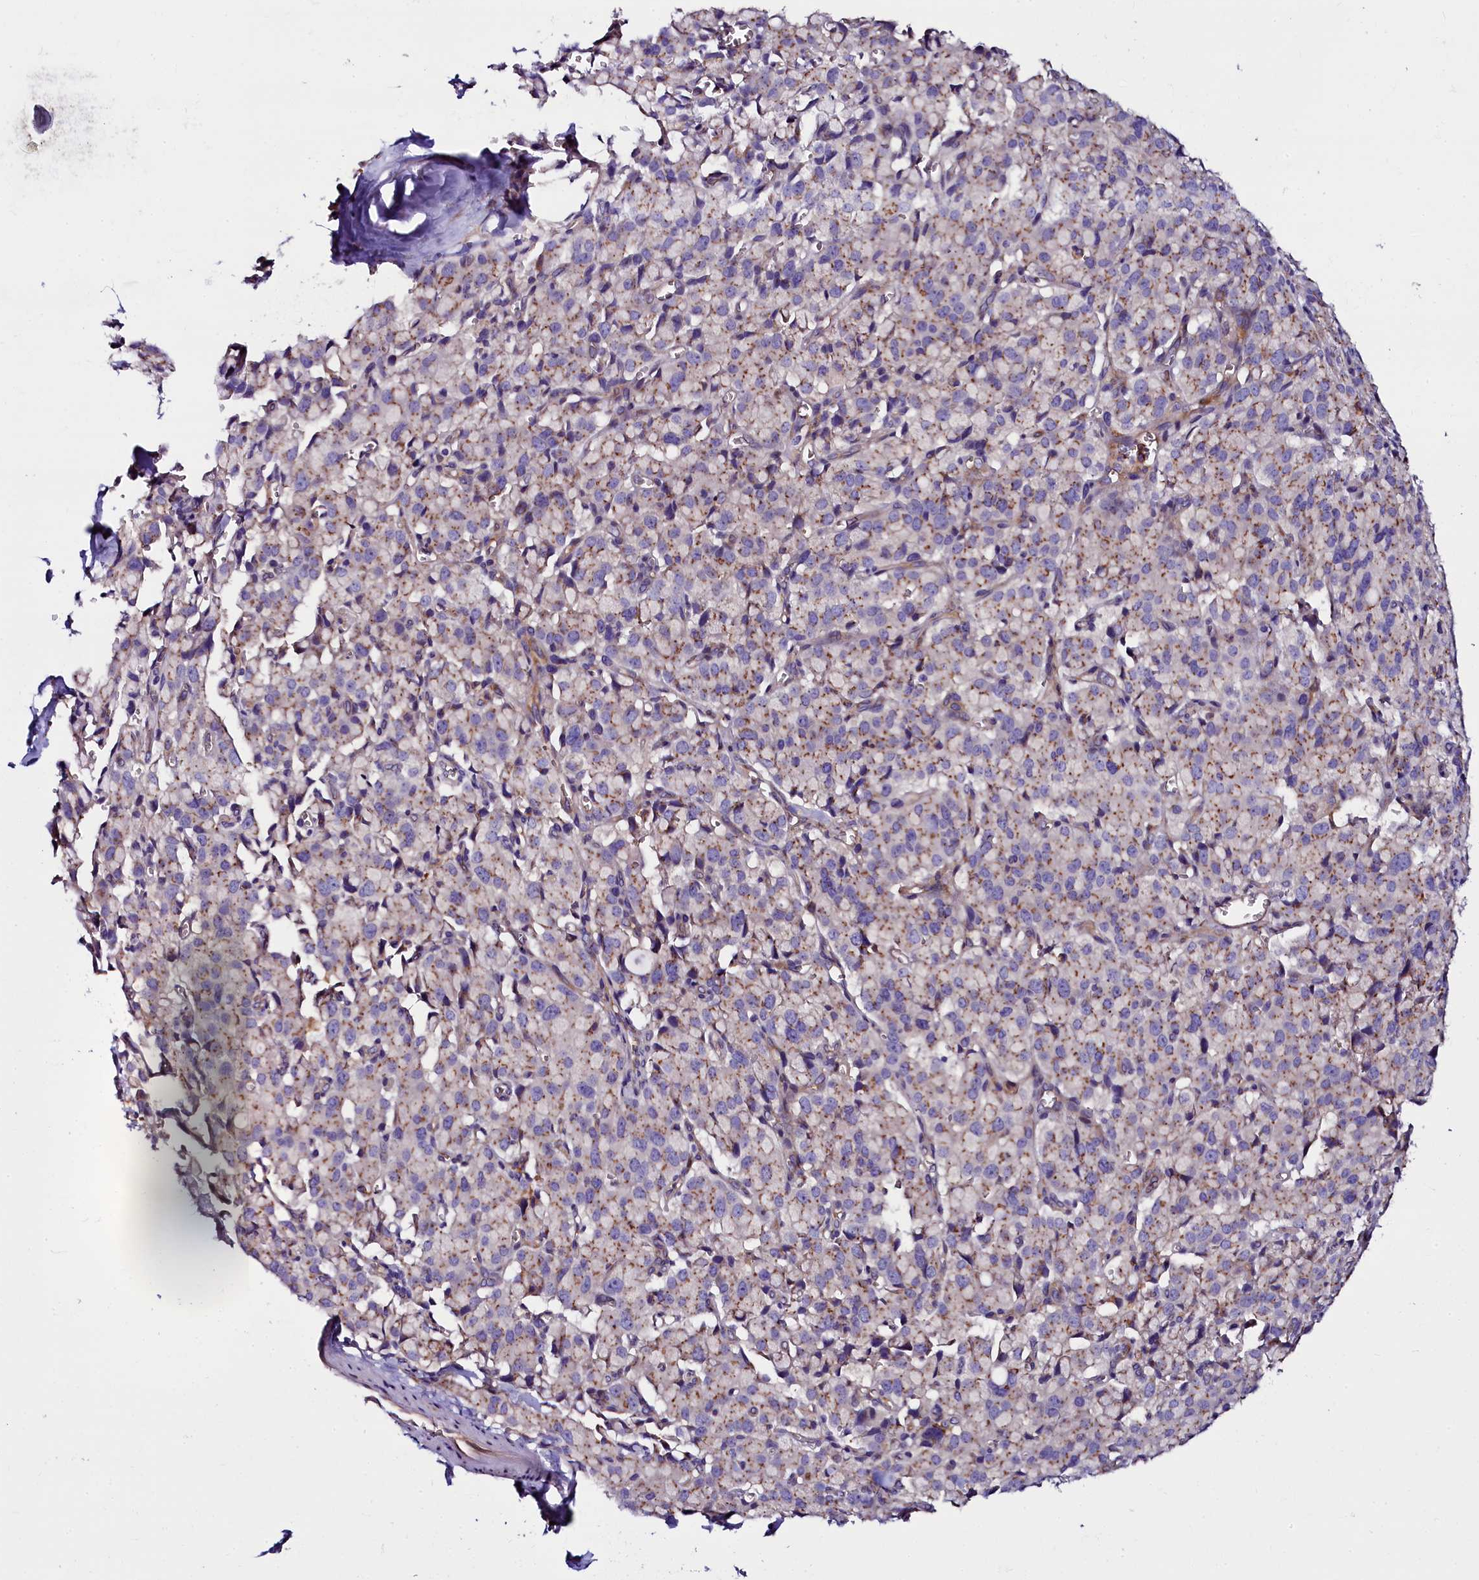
{"staining": {"intensity": "weak", "quantity": ">75%", "location": "cytoplasmic/membranous"}, "tissue": "pancreatic cancer", "cell_type": "Tumor cells", "image_type": "cancer", "snomed": [{"axis": "morphology", "description": "Adenocarcinoma, NOS"}, {"axis": "topography", "description": "Pancreas"}], "caption": "A low amount of weak cytoplasmic/membranous staining is appreciated in about >75% of tumor cells in pancreatic cancer tissue.", "gene": "OTOL1", "patient": {"sex": "male", "age": 65}}